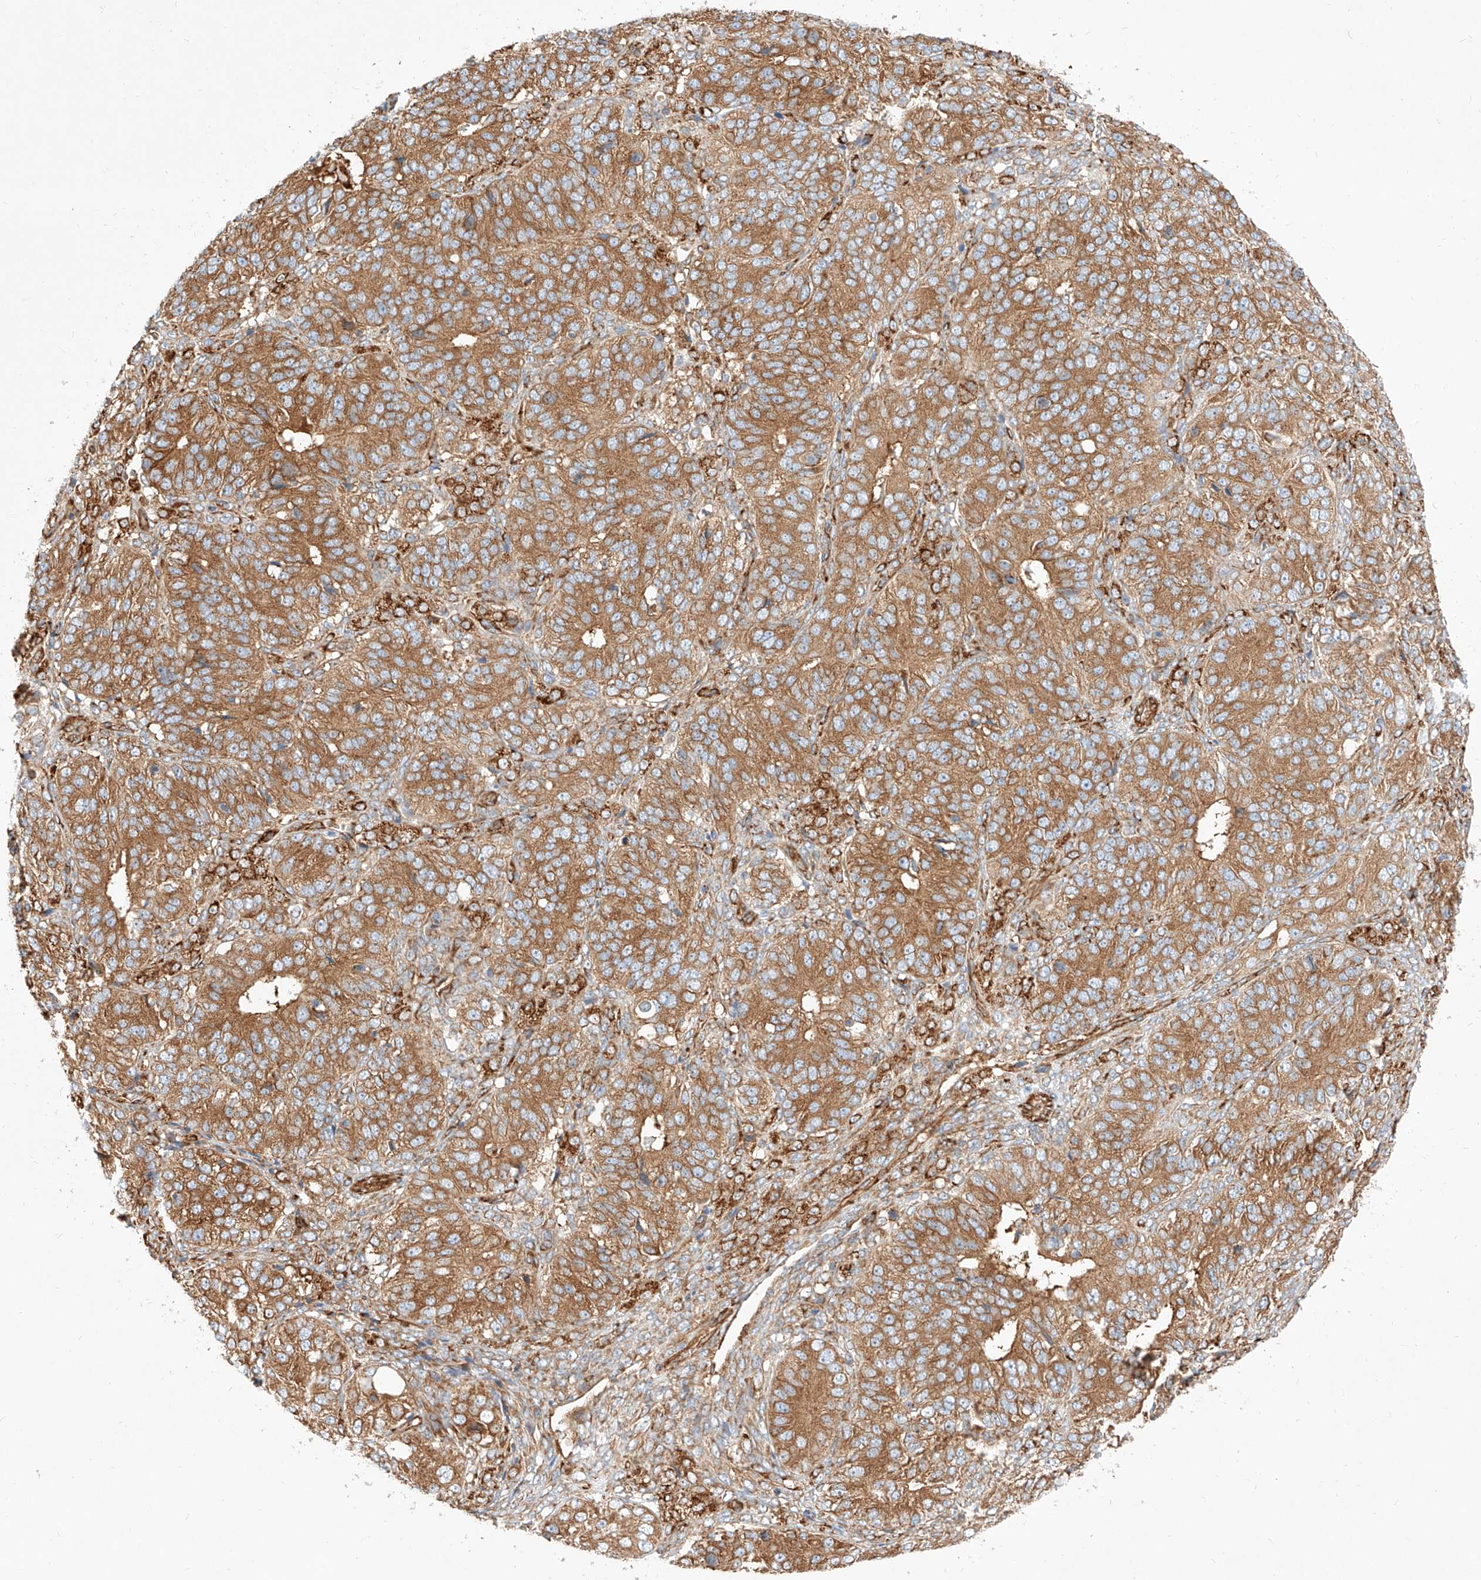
{"staining": {"intensity": "moderate", "quantity": ">75%", "location": "cytoplasmic/membranous"}, "tissue": "ovarian cancer", "cell_type": "Tumor cells", "image_type": "cancer", "snomed": [{"axis": "morphology", "description": "Carcinoma, endometroid"}, {"axis": "topography", "description": "Ovary"}], "caption": "Protein staining demonstrates moderate cytoplasmic/membranous staining in approximately >75% of tumor cells in endometroid carcinoma (ovarian).", "gene": "CSGALNACT2", "patient": {"sex": "female", "age": 51}}